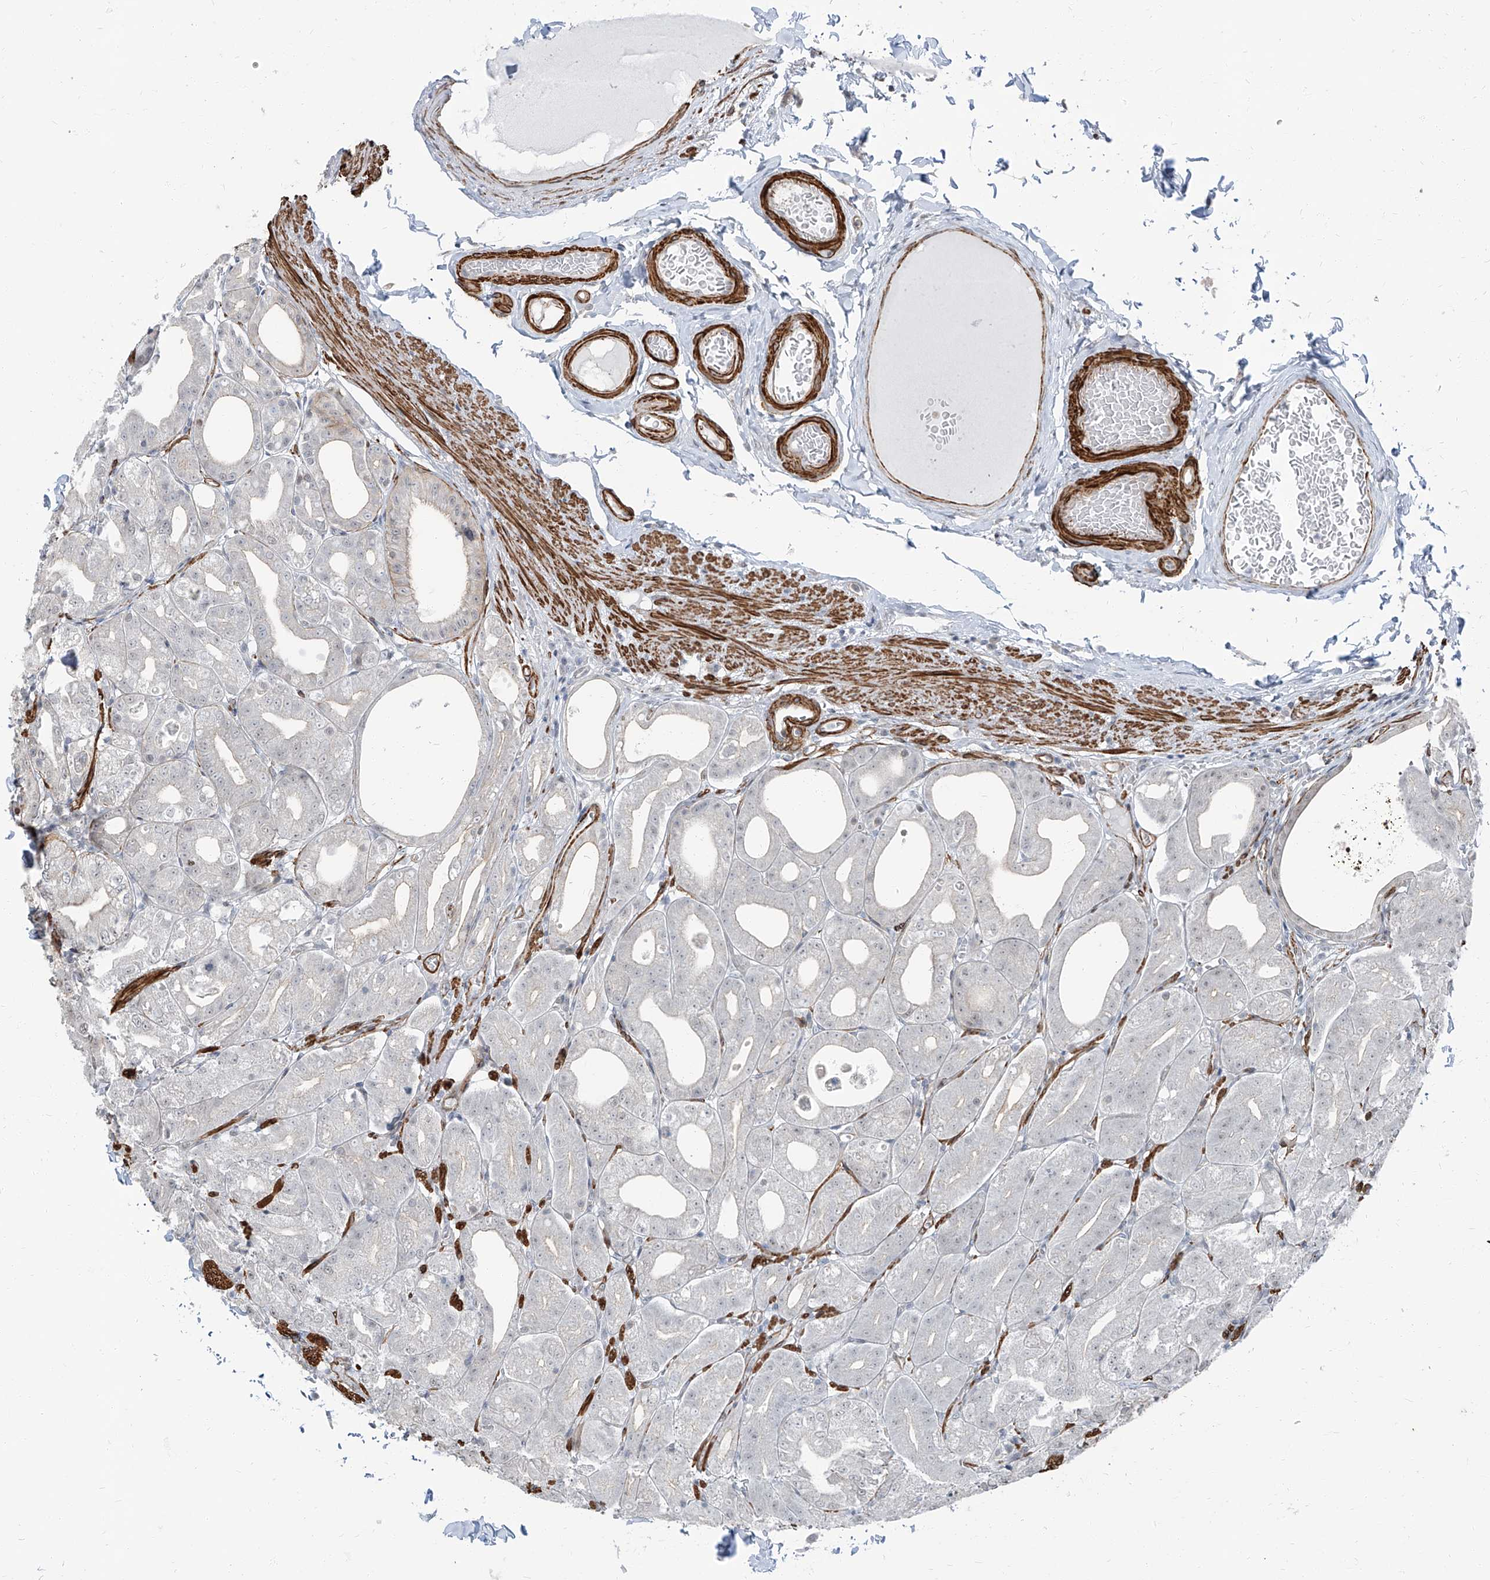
{"staining": {"intensity": "weak", "quantity": "<25%", "location": "cytoplasmic/membranous"}, "tissue": "stomach", "cell_type": "Glandular cells", "image_type": "normal", "snomed": [{"axis": "morphology", "description": "Normal tissue, NOS"}, {"axis": "topography", "description": "Stomach, lower"}], "caption": "DAB (3,3'-diaminobenzidine) immunohistochemical staining of benign stomach shows no significant positivity in glandular cells.", "gene": "TXLNB", "patient": {"sex": "male", "age": 71}}